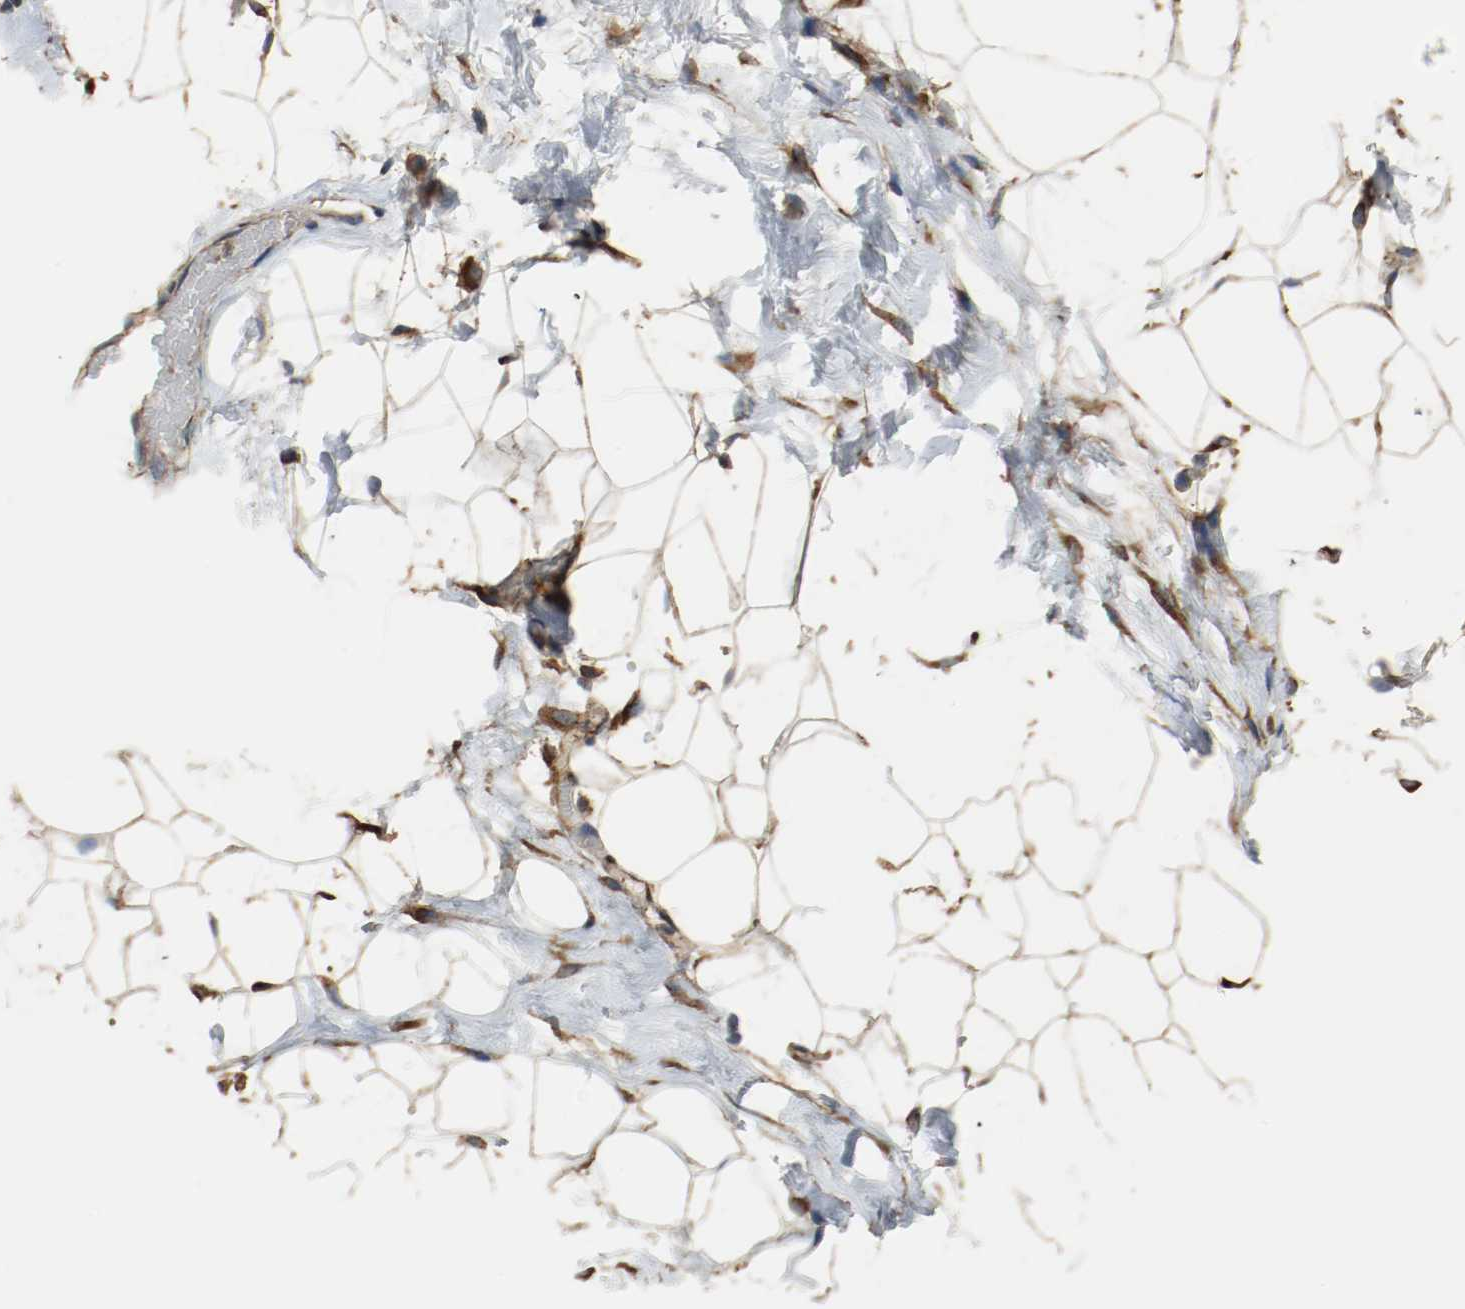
{"staining": {"intensity": "moderate", "quantity": ">75%", "location": "cytoplasmic/membranous"}, "tissue": "adipose tissue", "cell_type": "Adipocytes", "image_type": "normal", "snomed": [{"axis": "morphology", "description": "Normal tissue, NOS"}, {"axis": "topography", "description": "Breast"}, {"axis": "topography", "description": "Soft tissue"}], "caption": "Protein staining of benign adipose tissue shows moderate cytoplasmic/membranous positivity in approximately >75% of adipocytes.", "gene": "TUBA3D", "patient": {"sex": "female", "age": 25}}